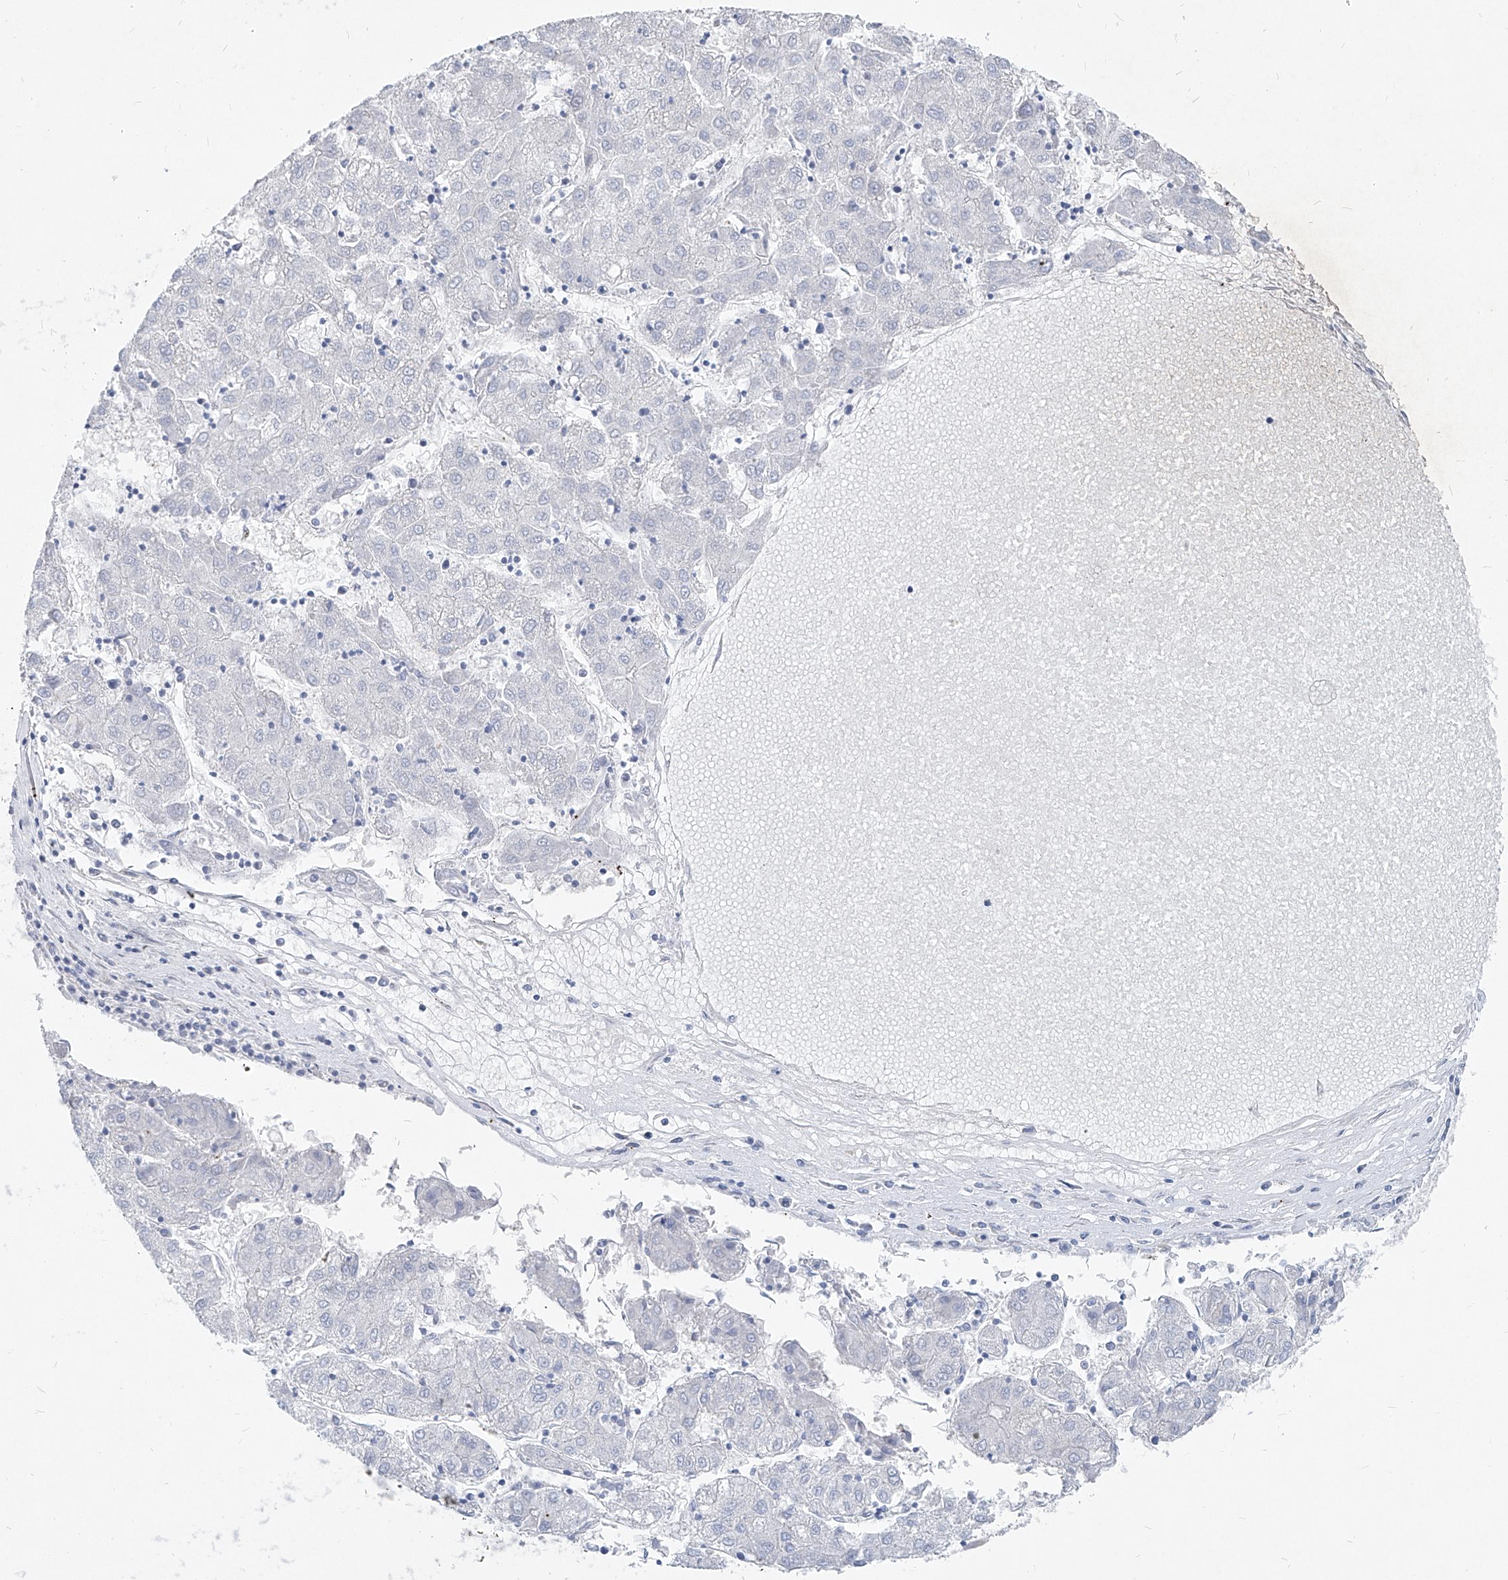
{"staining": {"intensity": "negative", "quantity": "none", "location": "none"}, "tissue": "liver cancer", "cell_type": "Tumor cells", "image_type": "cancer", "snomed": [{"axis": "morphology", "description": "Carcinoma, Hepatocellular, NOS"}, {"axis": "topography", "description": "Liver"}], "caption": "This is an IHC photomicrograph of liver hepatocellular carcinoma. There is no staining in tumor cells.", "gene": "UFL1", "patient": {"sex": "male", "age": 72}}